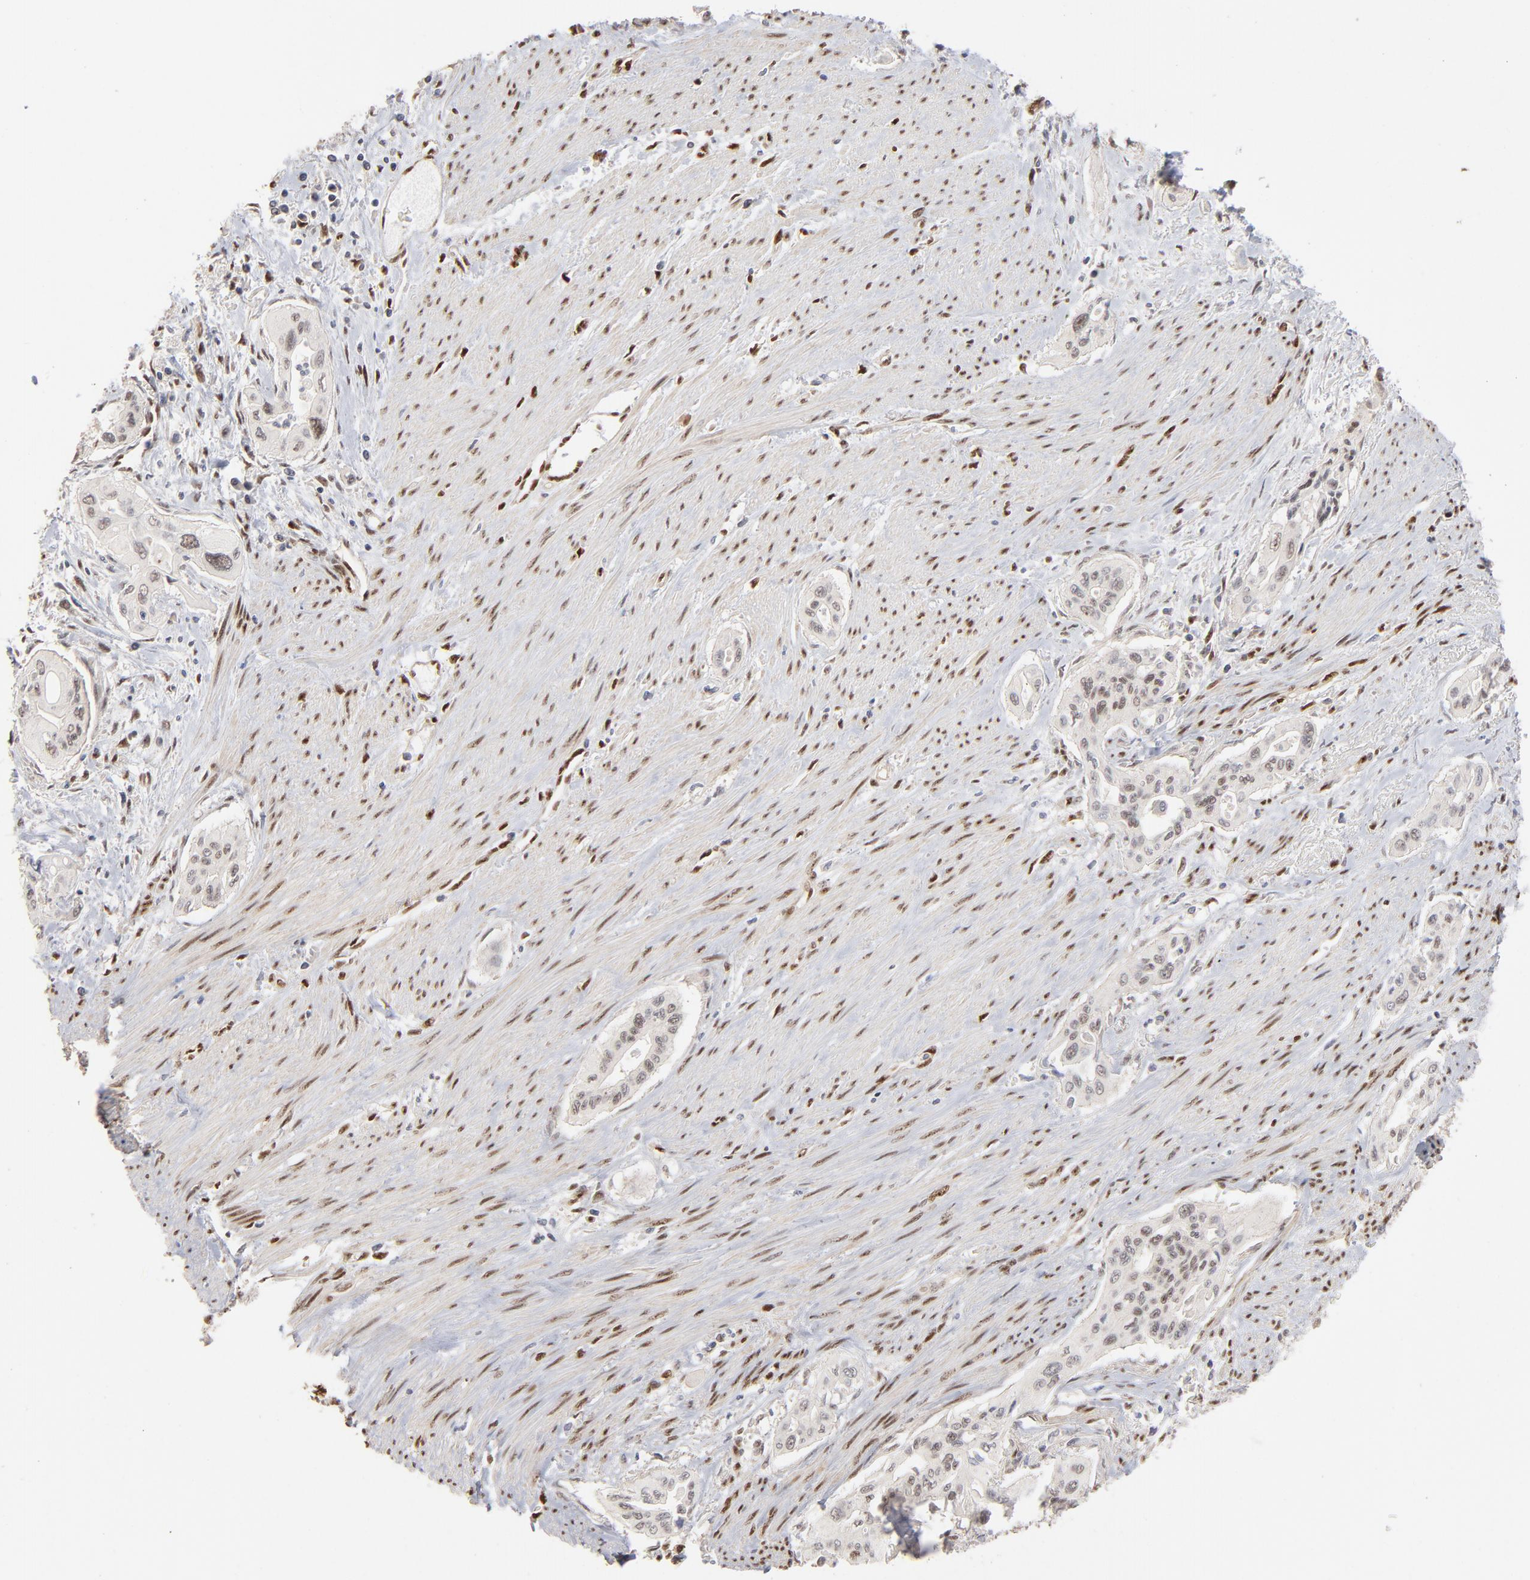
{"staining": {"intensity": "weak", "quantity": "<25%", "location": "nuclear"}, "tissue": "pancreatic cancer", "cell_type": "Tumor cells", "image_type": "cancer", "snomed": [{"axis": "morphology", "description": "Adenocarcinoma, NOS"}, {"axis": "topography", "description": "Pancreas"}], "caption": "This micrograph is of pancreatic cancer (adenocarcinoma) stained with immunohistochemistry (IHC) to label a protein in brown with the nuclei are counter-stained blue. There is no positivity in tumor cells.", "gene": "NFIB", "patient": {"sex": "male", "age": 77}}